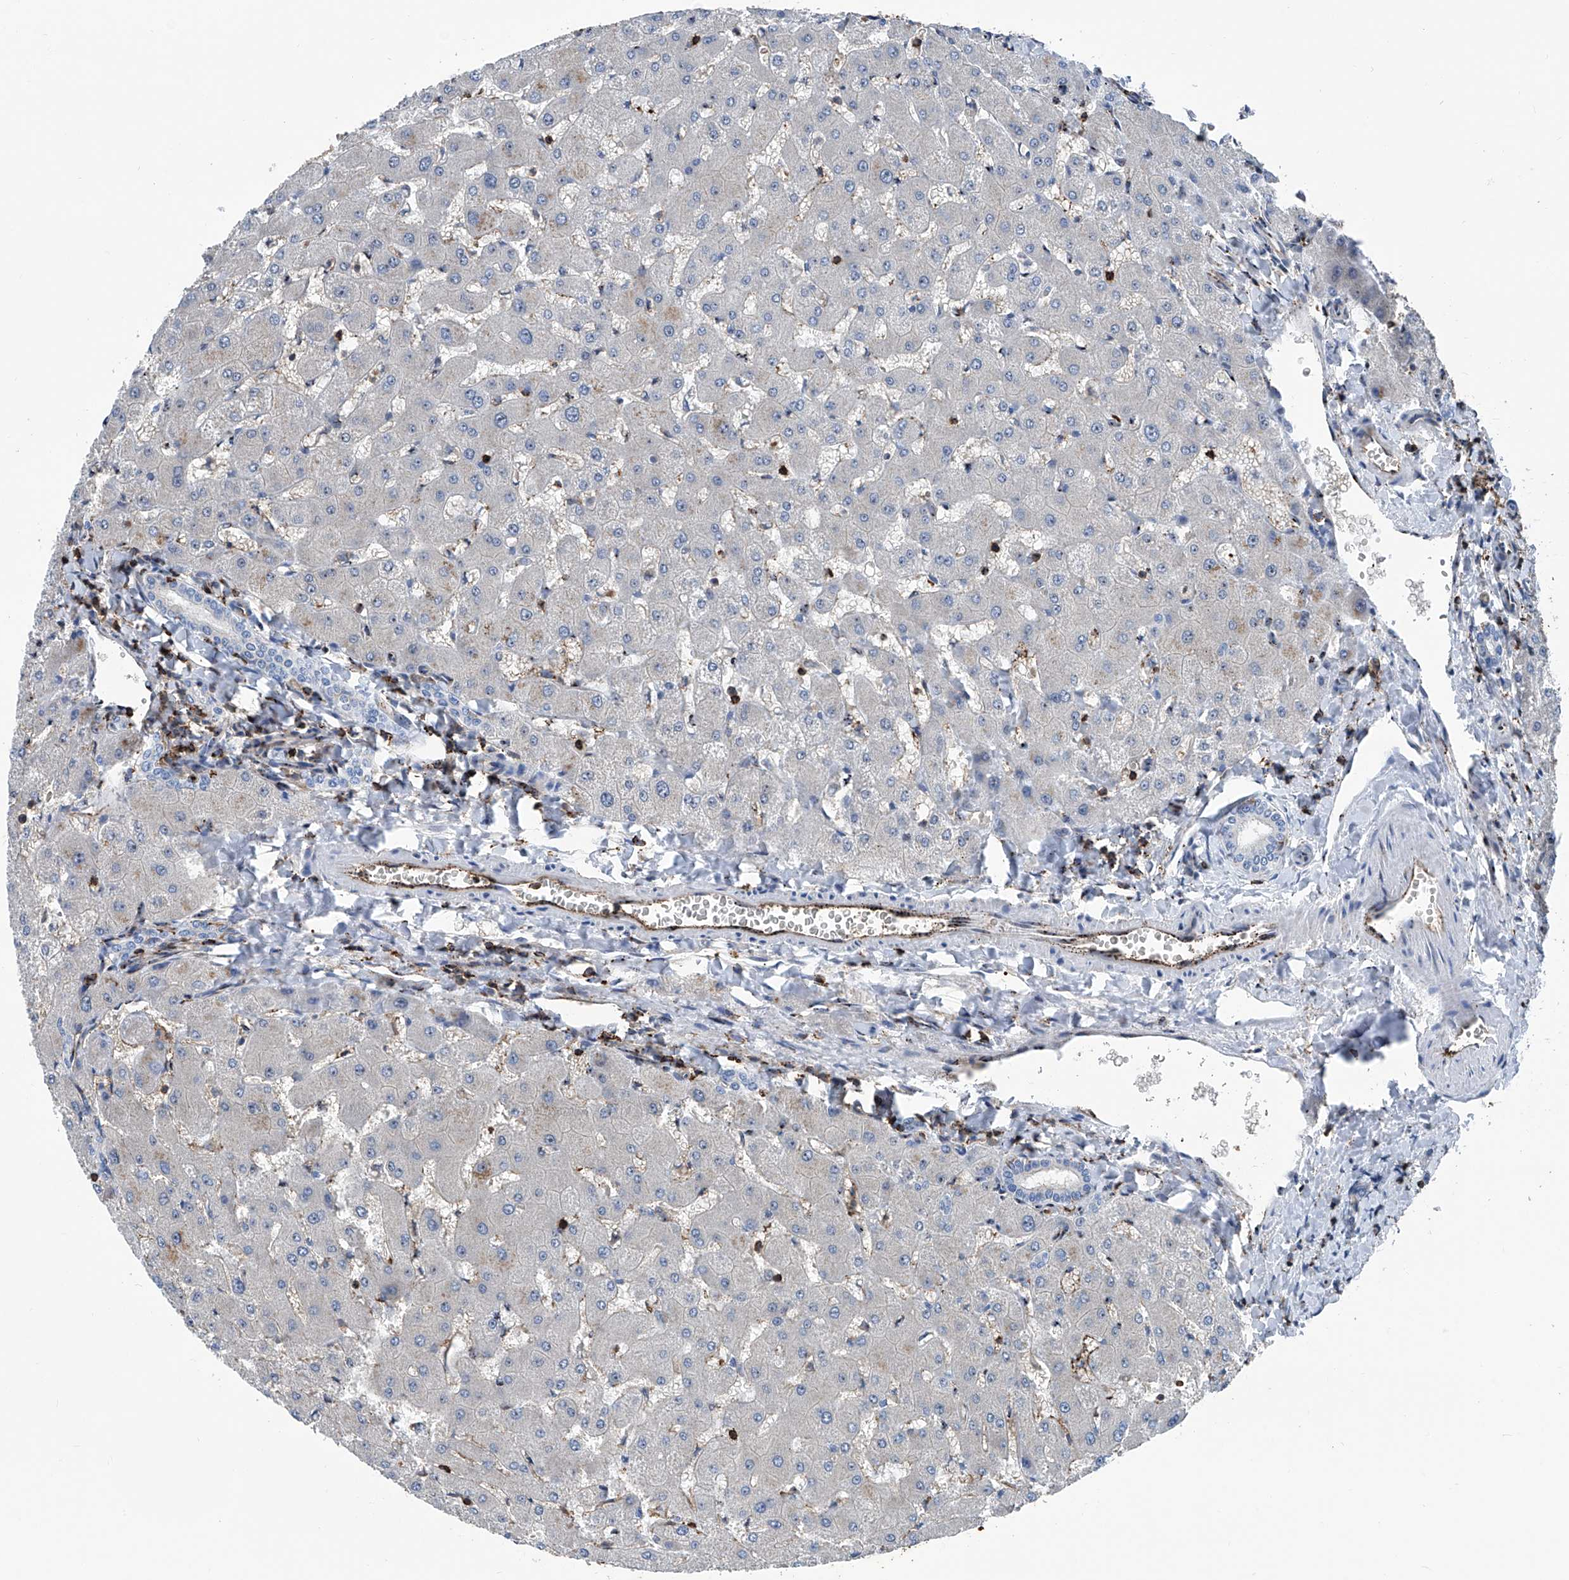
{"staining": {"intensity": "negative", "quantity": "none", "location": "none"}, "tissue": "liver", "cell_type": "Cholangiocytes", "image_type": "normal", "snomed": [{"axis": "morphology", "description": "Normal tissue, NOS"}, {"axis": "topography", "description": "Liver"}], "caption": "Cholangiocytes show no significant expression in benign liver.", "gene": "ZNF484", "patient": {"sex": "female", "age": 63}}